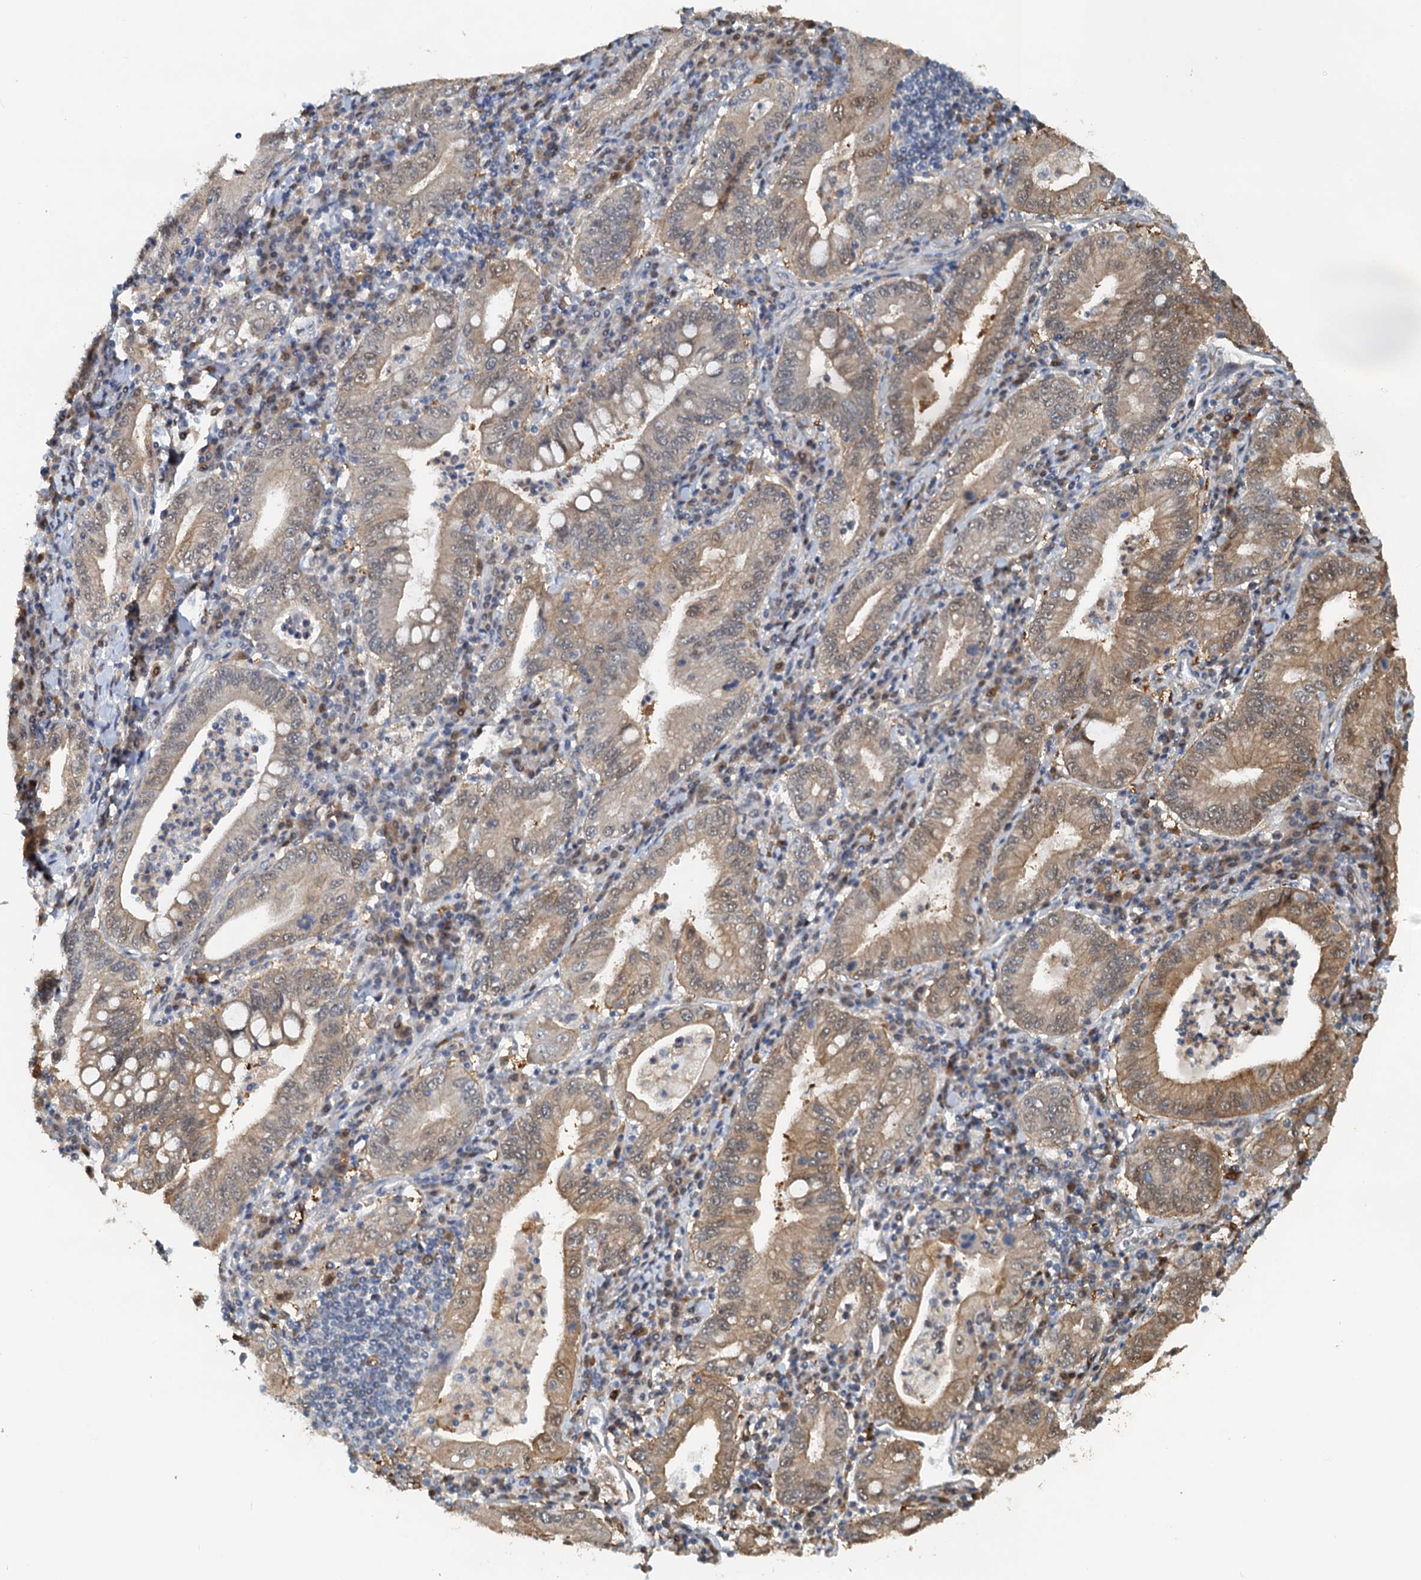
{"staining": {"intensity": "moderate", "quantity": "25%-75%", "location": "cytoplasmic/membranous,nuclear"}, "tissue": "stomach cancer", "cell_type": "Tumor cells", "image_type": "cancer", "snomed": [{"axis": "morphology", "description": "Normal tissue, NOS"}, {"axis": "morphology", "description": "Adenocarcinoma, NOS"}, {"axis": "topography", "description": "Esophagus"}, {"axis": "topography", "description": "Stomach, upper"}, {"axis": "topography", "description": "Peripheral nerve tissue"}], "caption": "DAB immunohistochemical staining of stomach cancer (adenocarcinoma) demonstrates moderate cytoplasmic/membranous and nuclear protein staining in about 25%-75% of tumor cells.", "gene": "SPINDOC", "patient": {"sex": "male", "age": 62}}